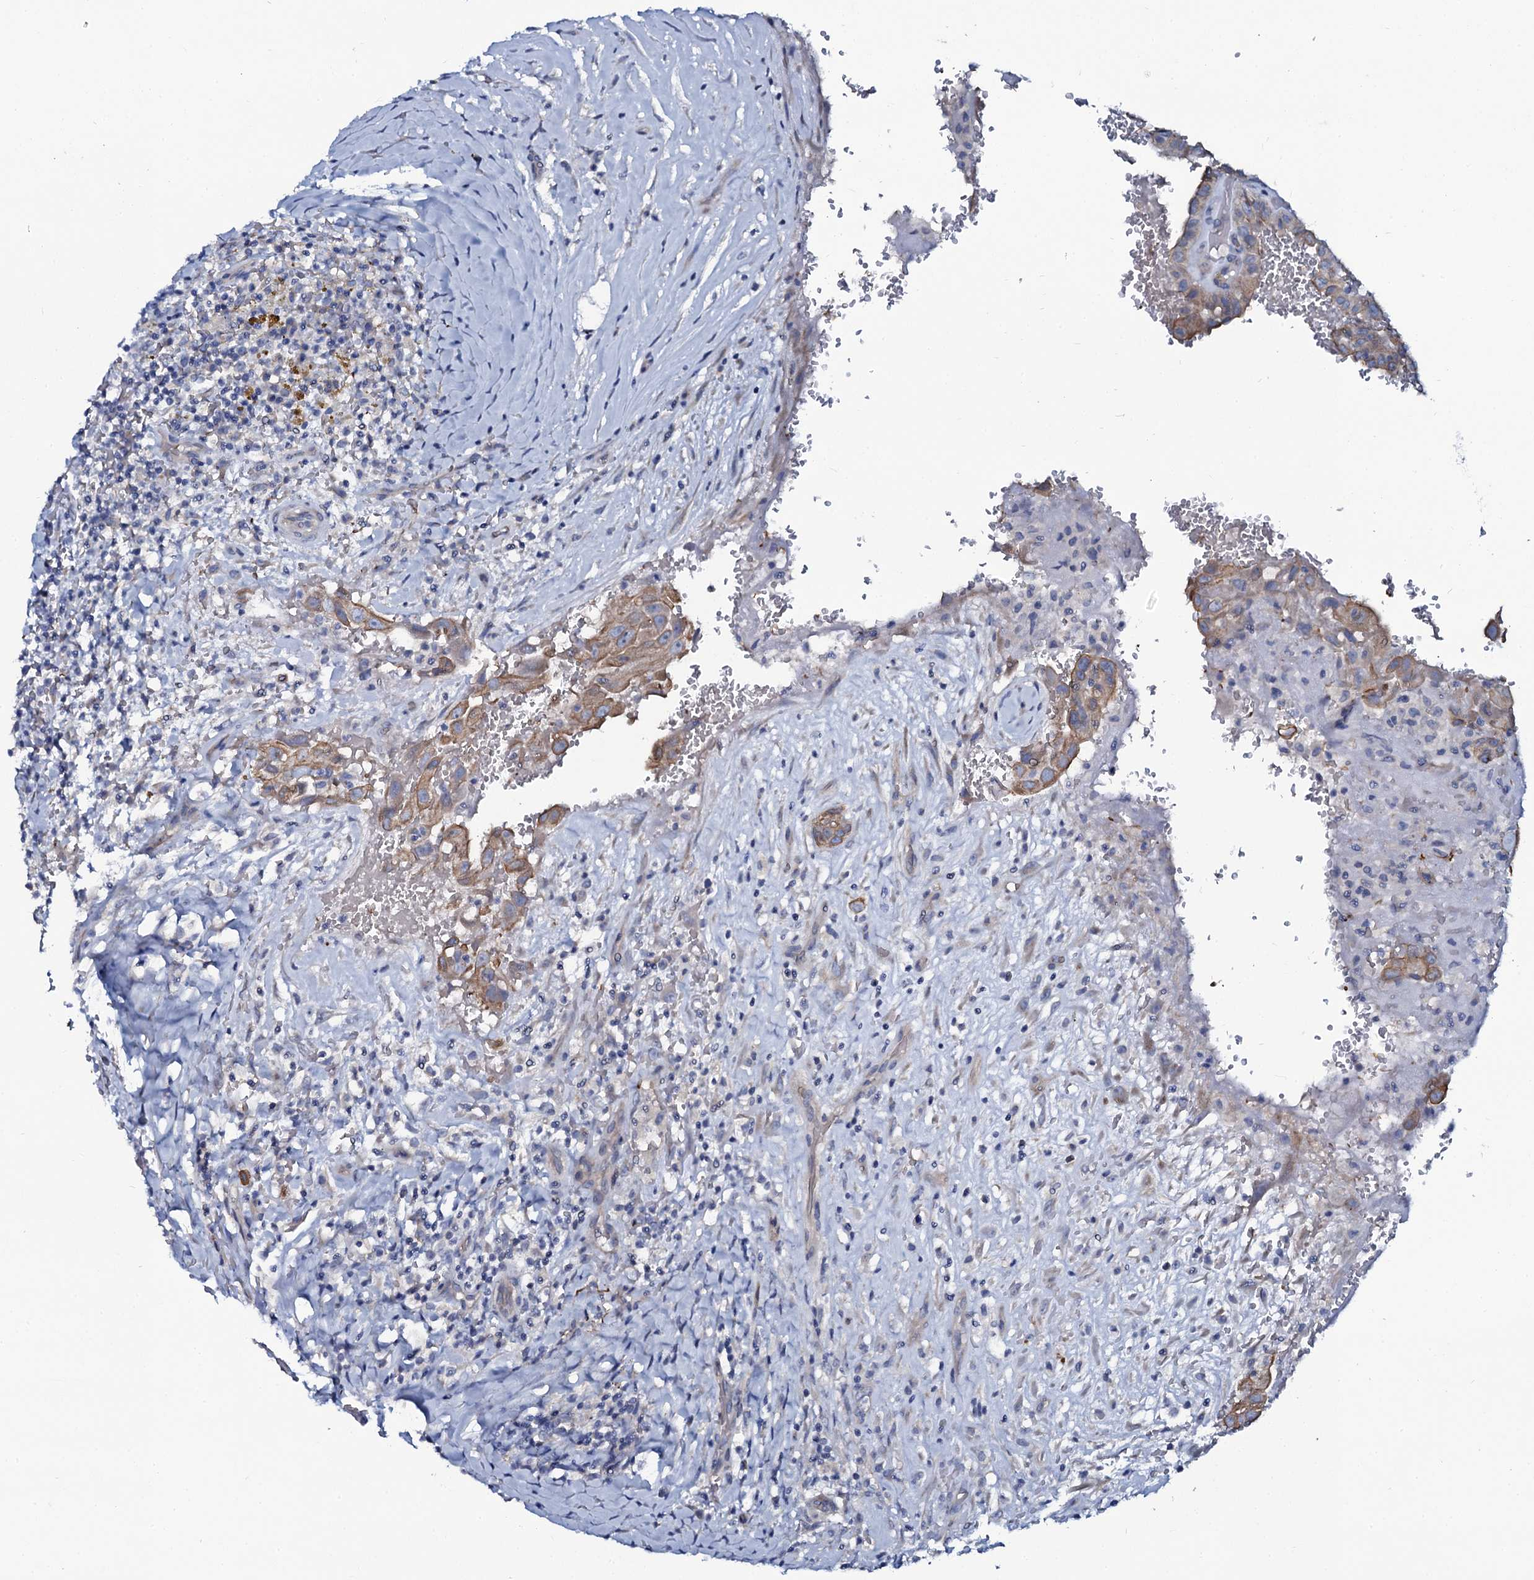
{"staining": {"intensity": "moderate", "quantity": ">75%", "location": "cytoplasmic/membranous"}, "tissue": "thyroid cancer", "cell_type": "Tumor cells", "image_type": "cancer", "snomed": [{"axis": "morphology", "description": "Papillary adenocarcinoma, NOS"}, {"axis": "topography", "description": "Thyroid gland"}], "caption": "Protein staining demonstrates moderate cytoplasmic/membranous staining in about >75% of tumor cells in papillary adenocarcinoma (thyroid).", "gene": "C10orf88", "patient": {"sex": "male", "age": 77}}